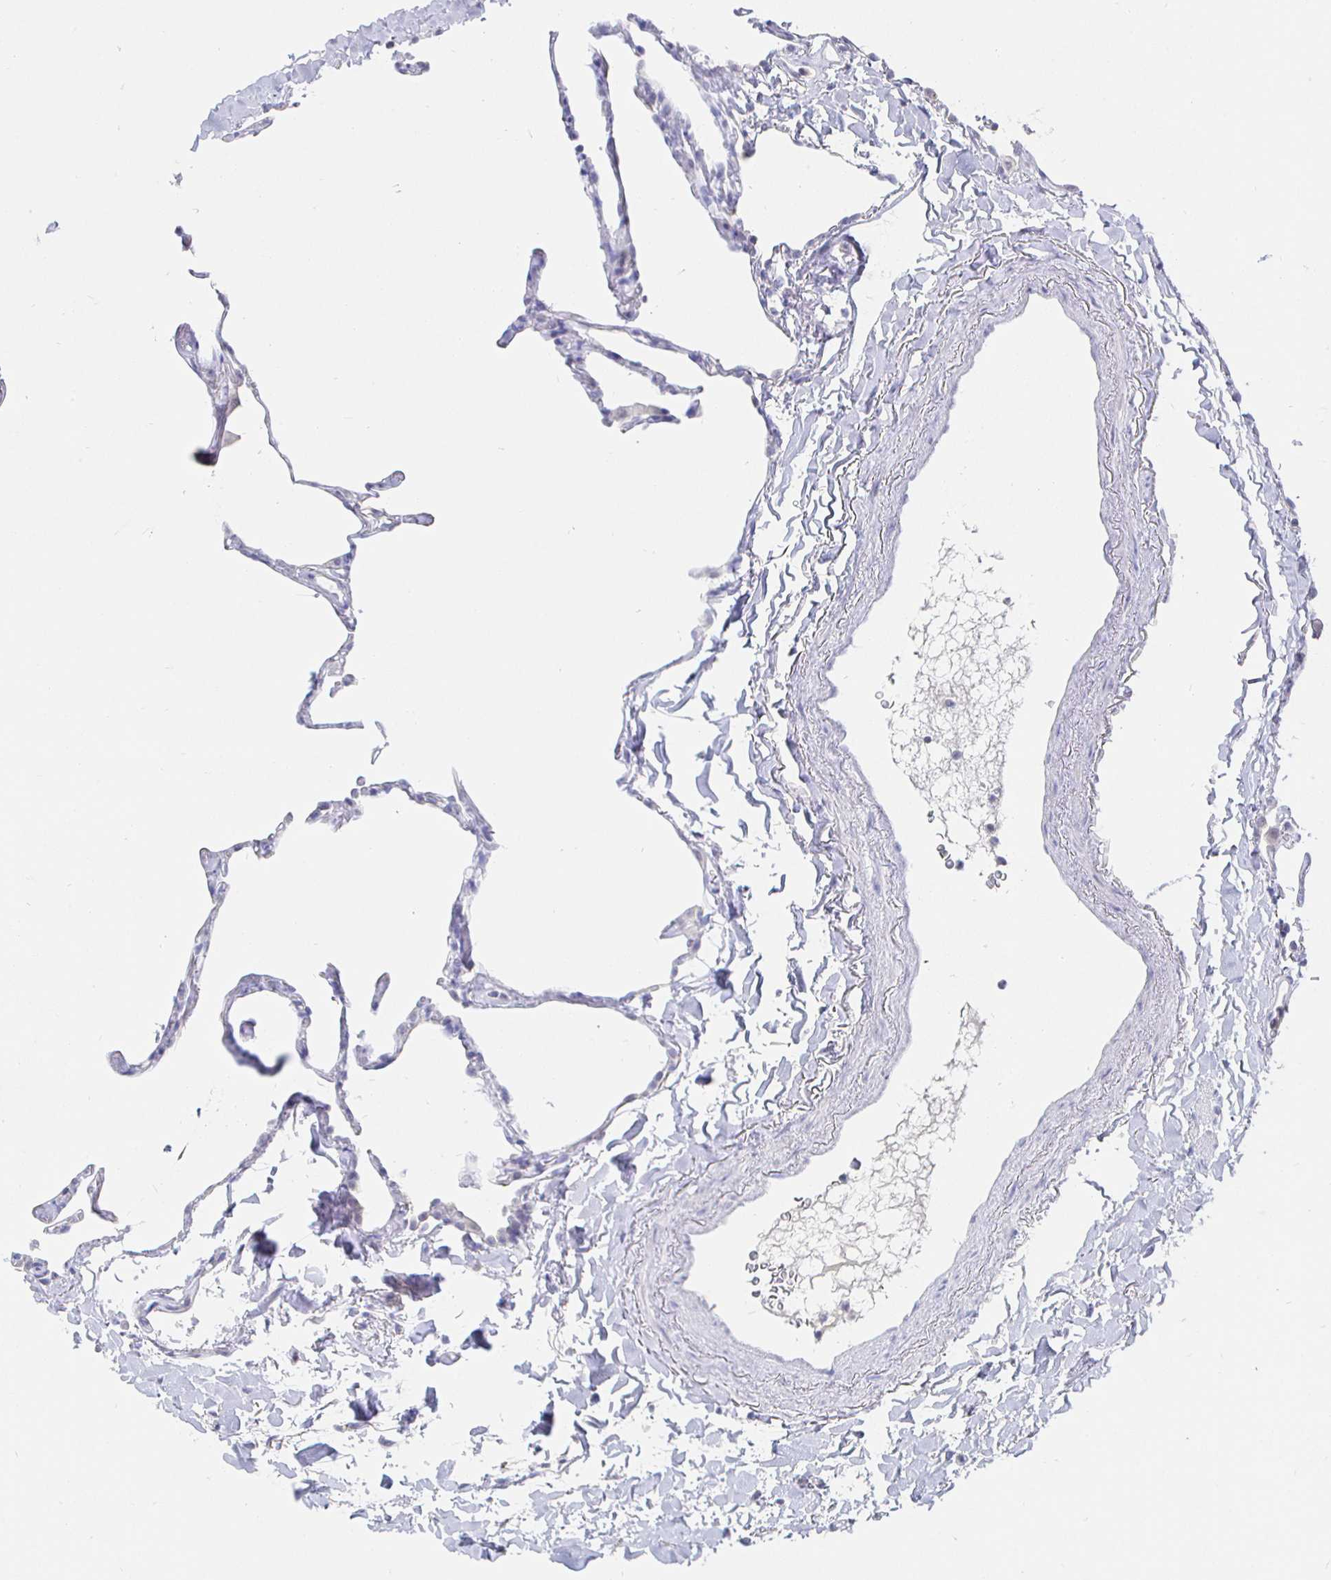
{"staining": {"intensity": "negative", "quantity": "none", "location": "none"}, "tissue": "lung", "cell_type": "Alveolar cells", "image_type": "normal", "snomed": [{"axis": "morphology", "description": "Normal tissue, NOS"}, {"axis": "topography", "description": "Lung"}], "caption": "DAB immunohistochemical staining of unremarkable human lung demonstrates no significant expression in alveolar cells.", "gene": "LRRC23", "patient": {"sex": "male", "age": 65}}